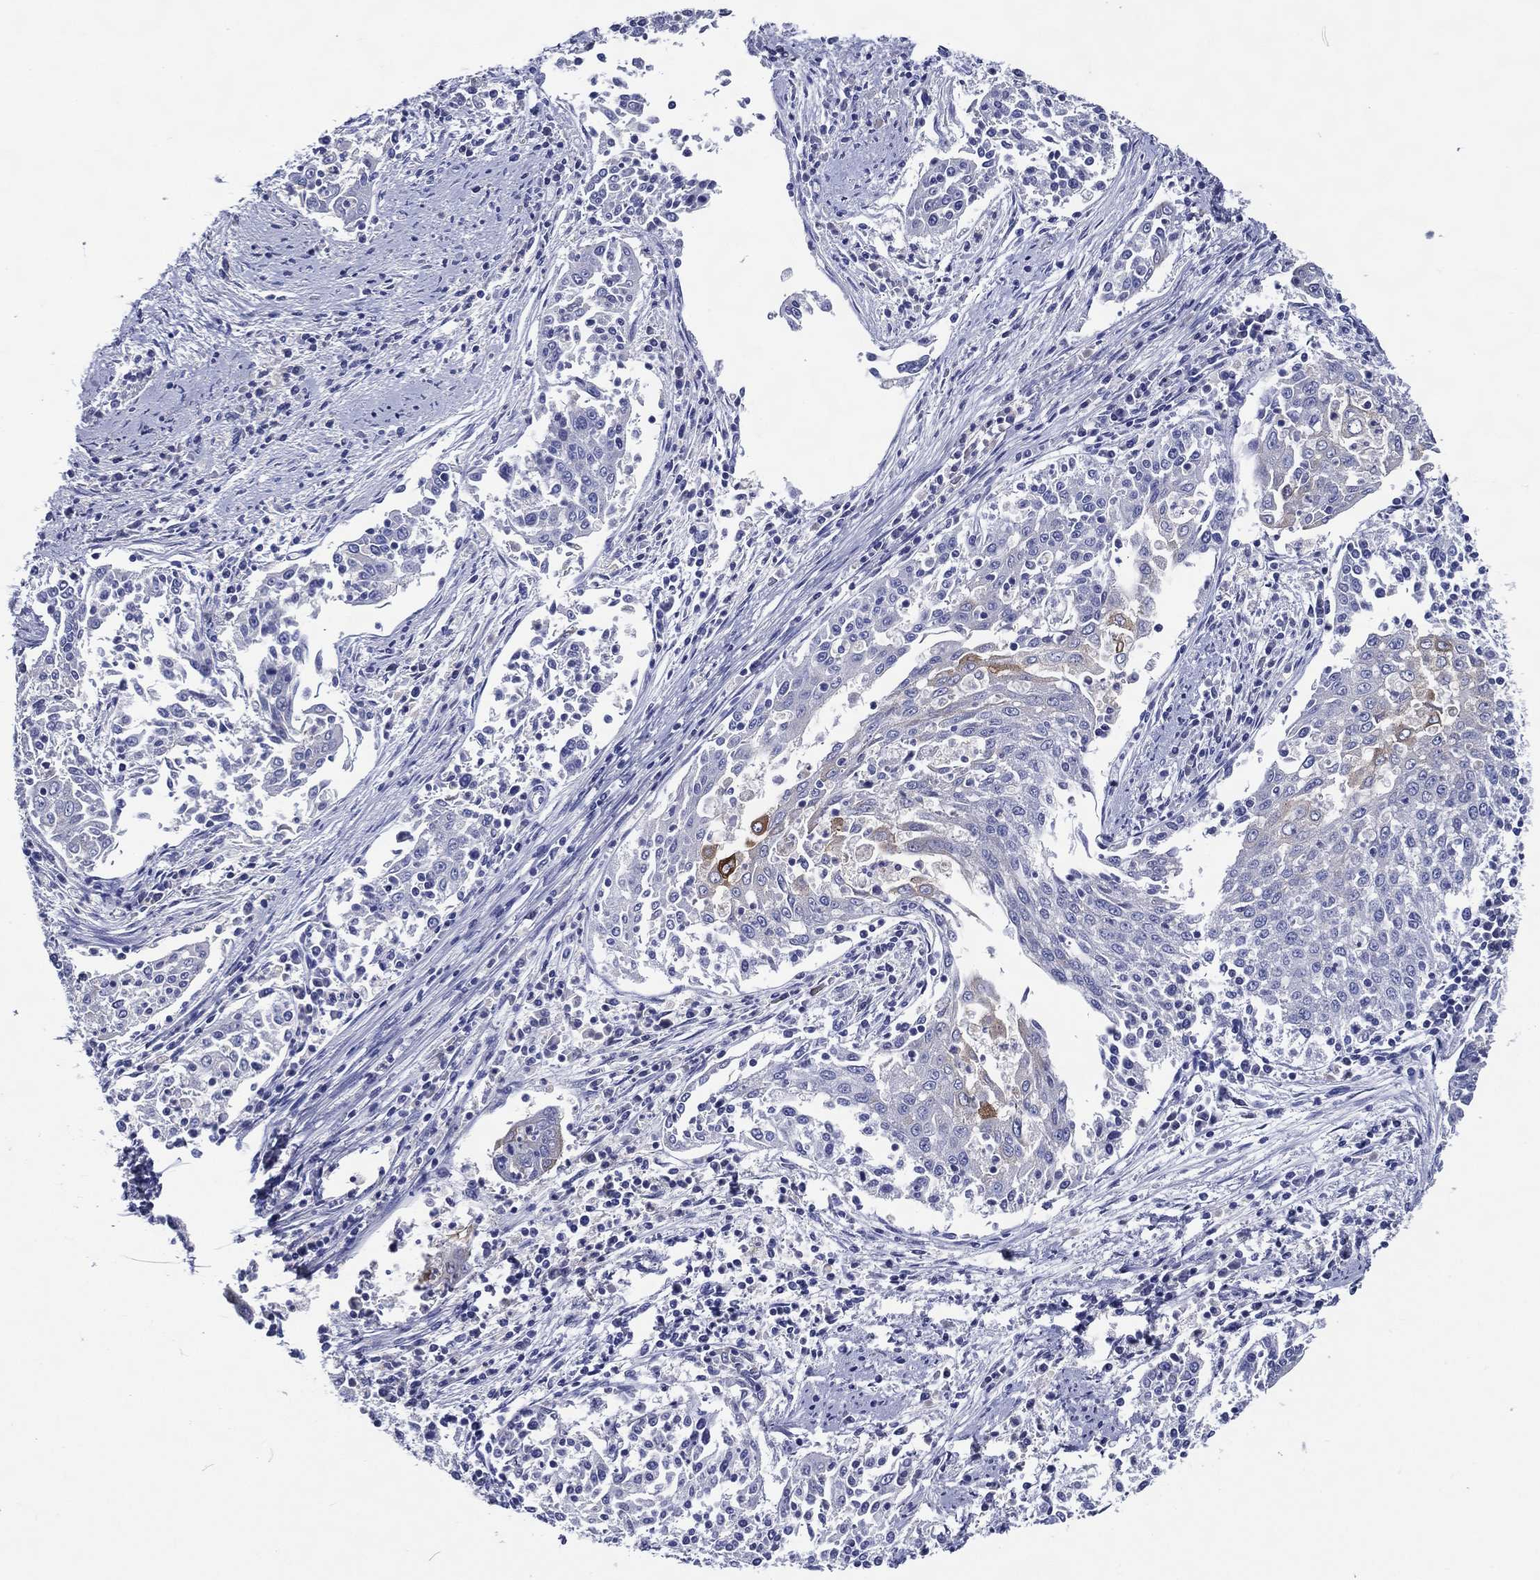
{"staining": {"intensity": "negative", "quantity": "none", "location": "none"}, "tissue": "cervical cancer", "cell_type": "Tumor cells", "image_type": "cancer", "snomed": [{"axis": "morphology", "description": "Squamous cell carcinoma, NOS"}, {"axis": "topography", "description": "Cervix"}], "caption": "Immunohistochemistry (IHC) of human squamous cell carcinoma (cervical) reveals no positivity in tumor cells. (Brightfield microscopy of DAB IHC at high magnification).", "gene": "ACE2", "patient": {"sex": "female", "age": 41}}